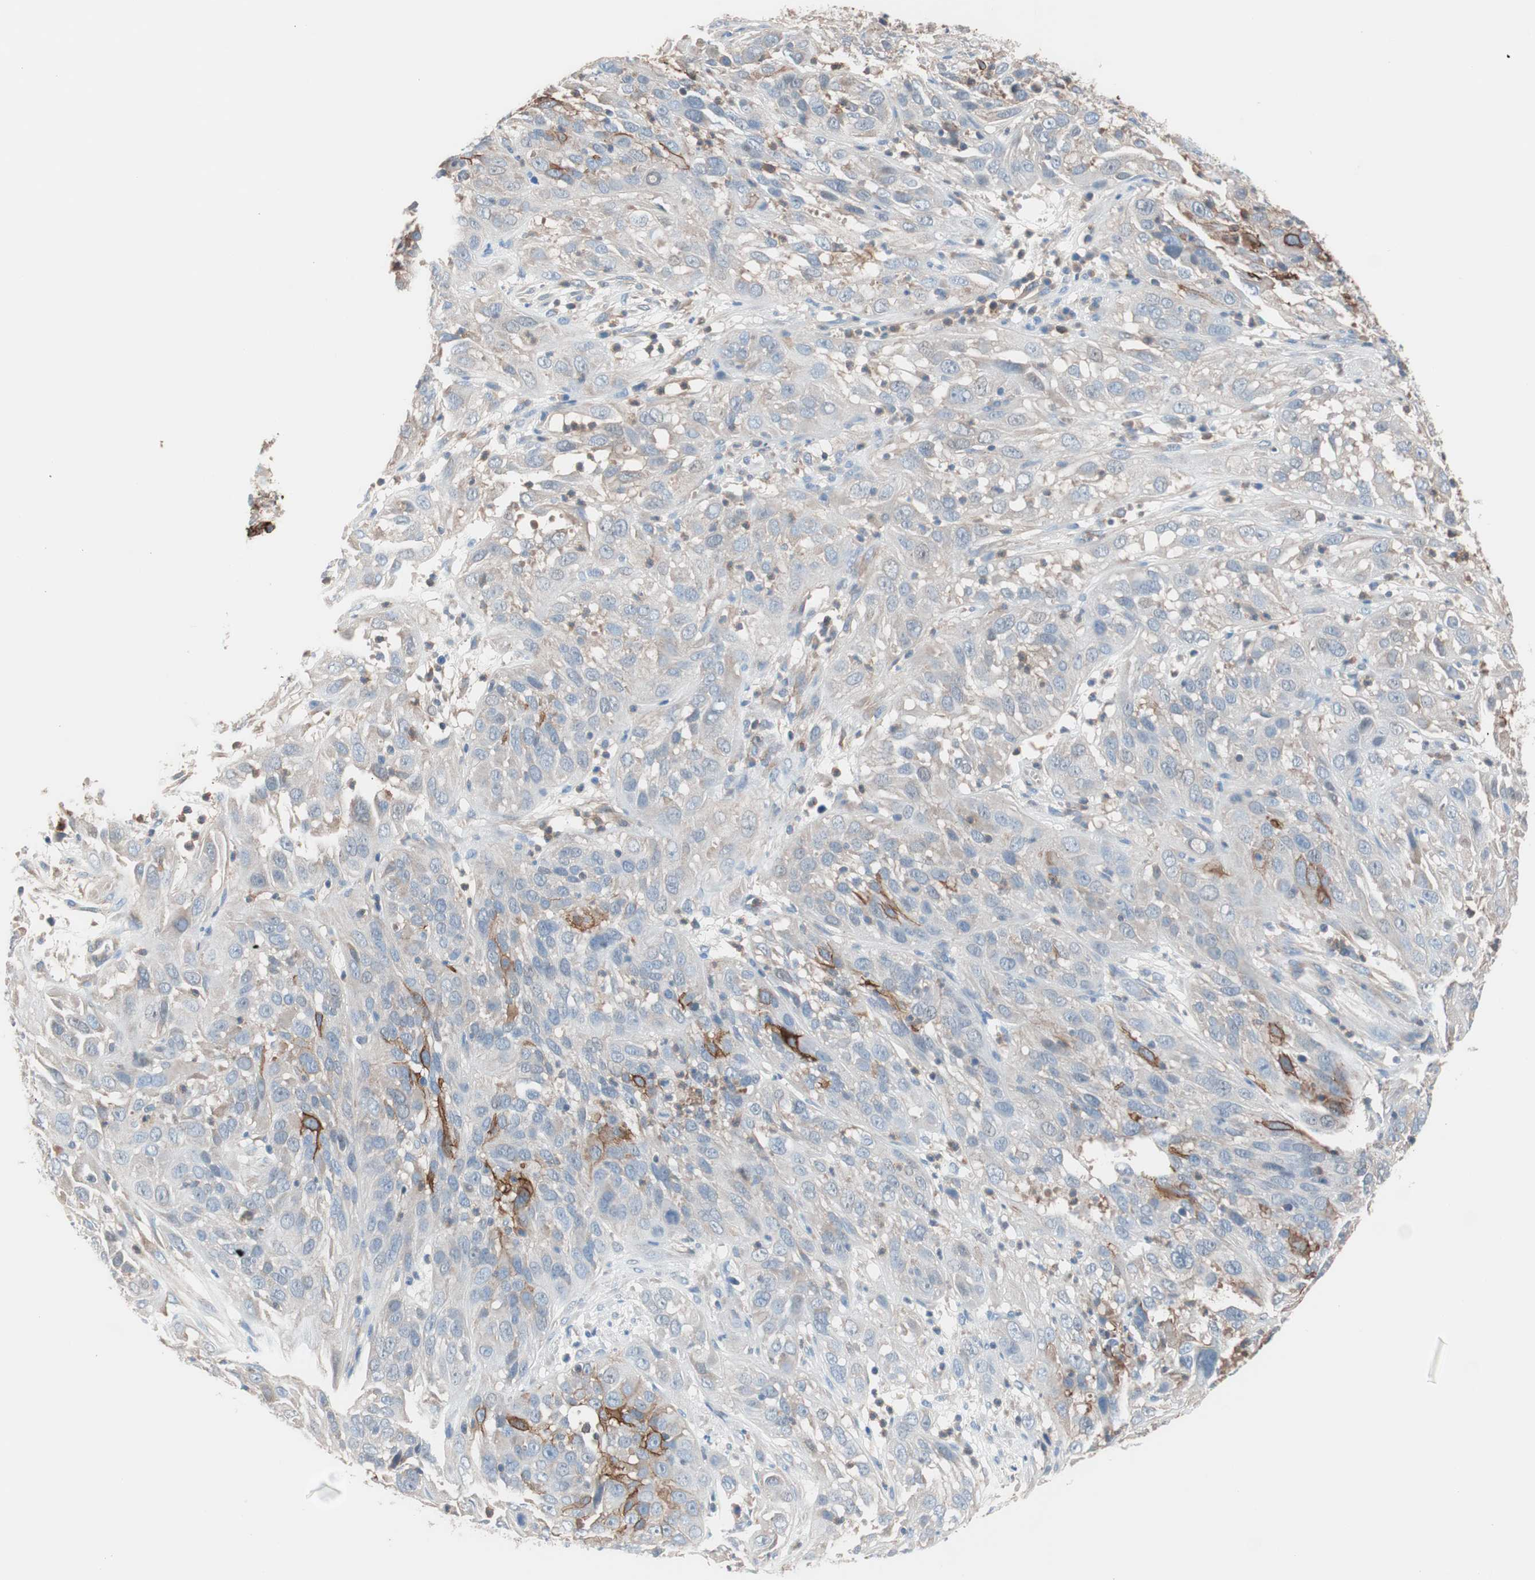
{"staining": {"intensity": "moderate", "quantity": "<25%", "location": "cytoplasmic/membranous"}, "tissue": "cervical cancer", "cell_type": "Tumor cells", "image_type": "cancer", "snomed": [{"axis": "morphology", "description": "Squamous cell carcinoma, NOS"}, {"axis": "topography", "description": "Cervix"}], "caption": "Cervical squamous cell carcinoma stained with a protein marker demonstrates moderate staining in tumor cells.", "gene": "GPR160", "patient": {"sex": "female", "age": 32}}